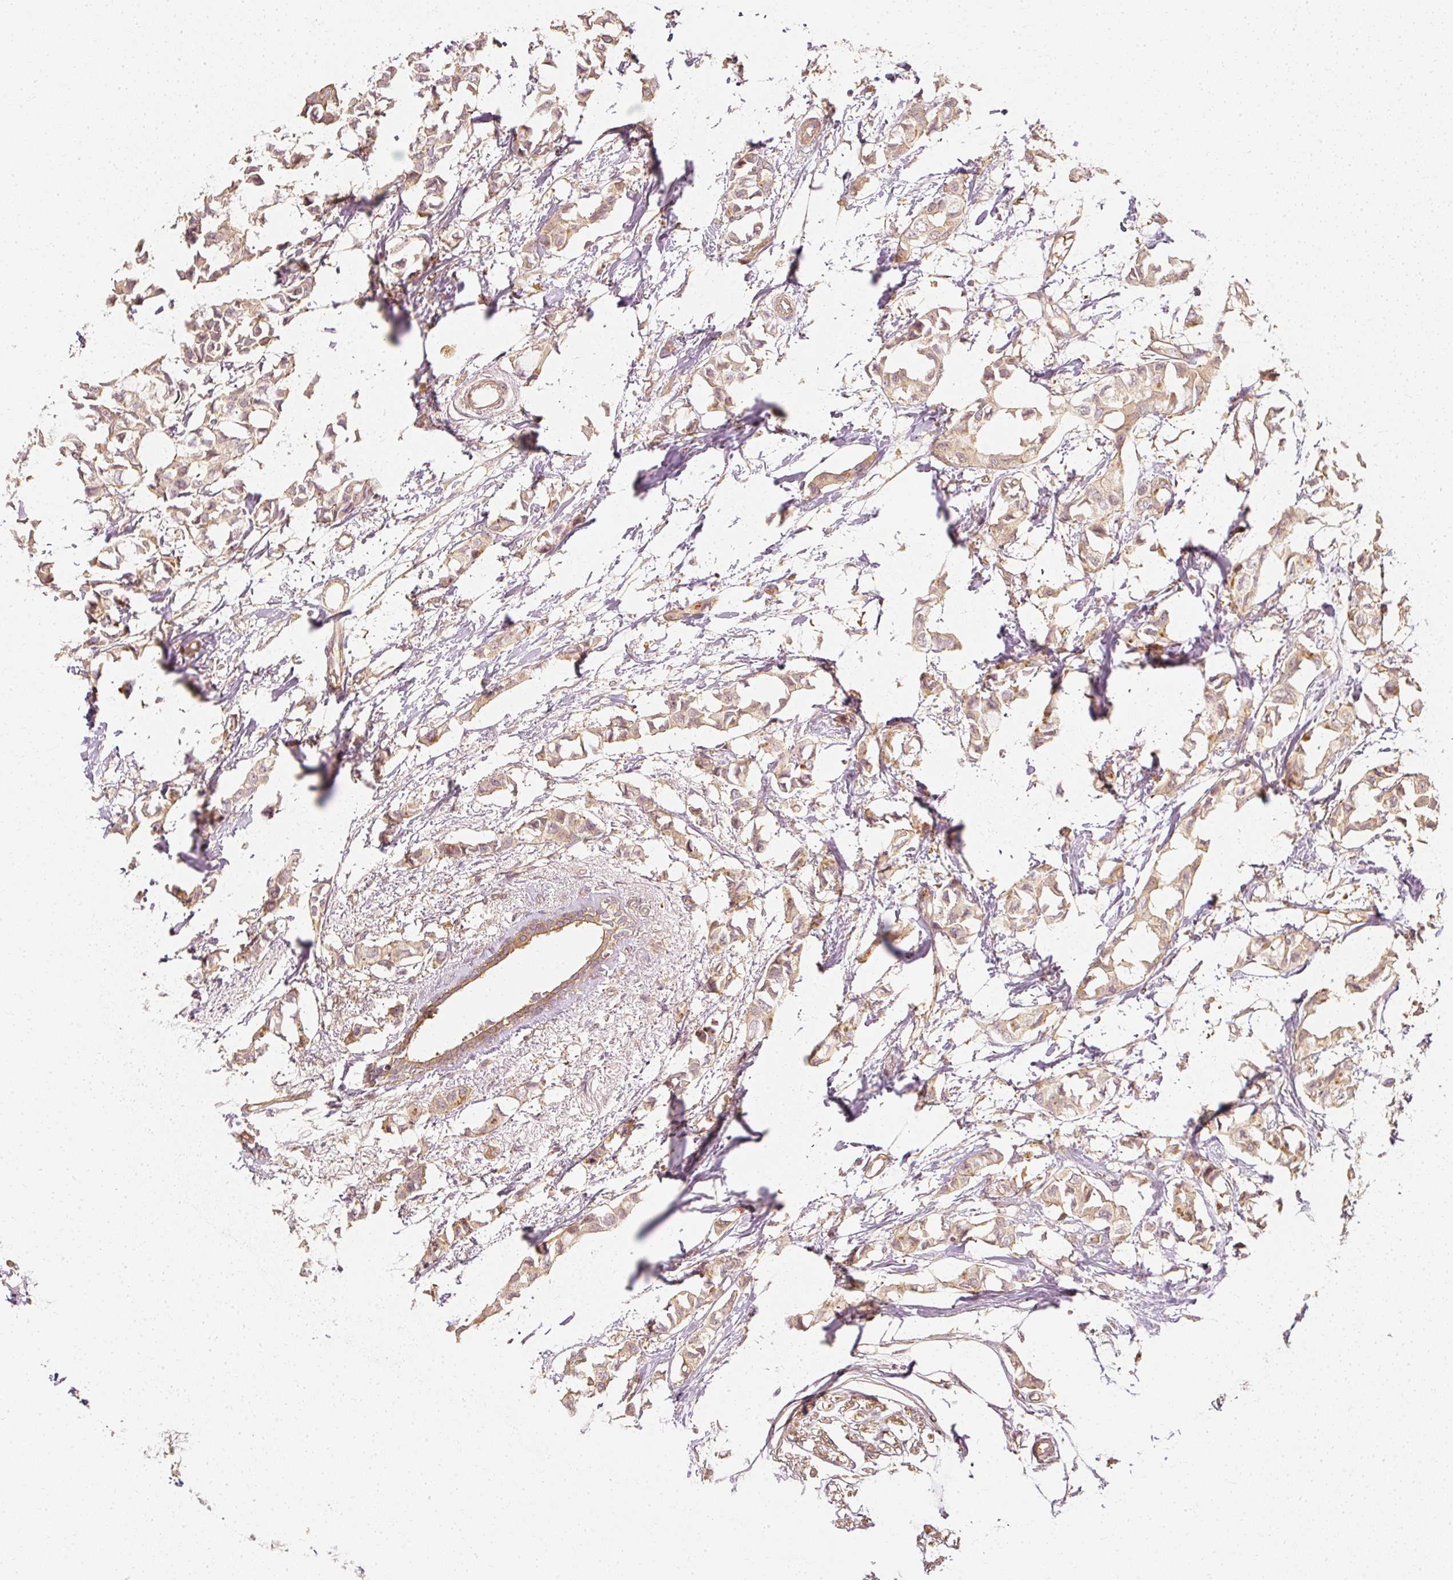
{"staining": {"intensity": "moderate", "quantity": "25%-75%", "location": "cytoplasmic/membranous"}, "tissue": "breast cancer", "cell_type": "Tumor cells", "image_type": "cancer", "snomed": [{"axis": "morphology", "description": "Duct carcinoma"}, {"axis": "topography", "description": "Breast"}], "caption": "High-power microscopy captured an IHC micrograph of breast infiltrating ductal carcinoma, revealing moderate cytoplasmic/membranous staining in about 25%-75% of tumor cells.", "gene": "GNAQ", "patient": {"sex": "female", "age": 73}}